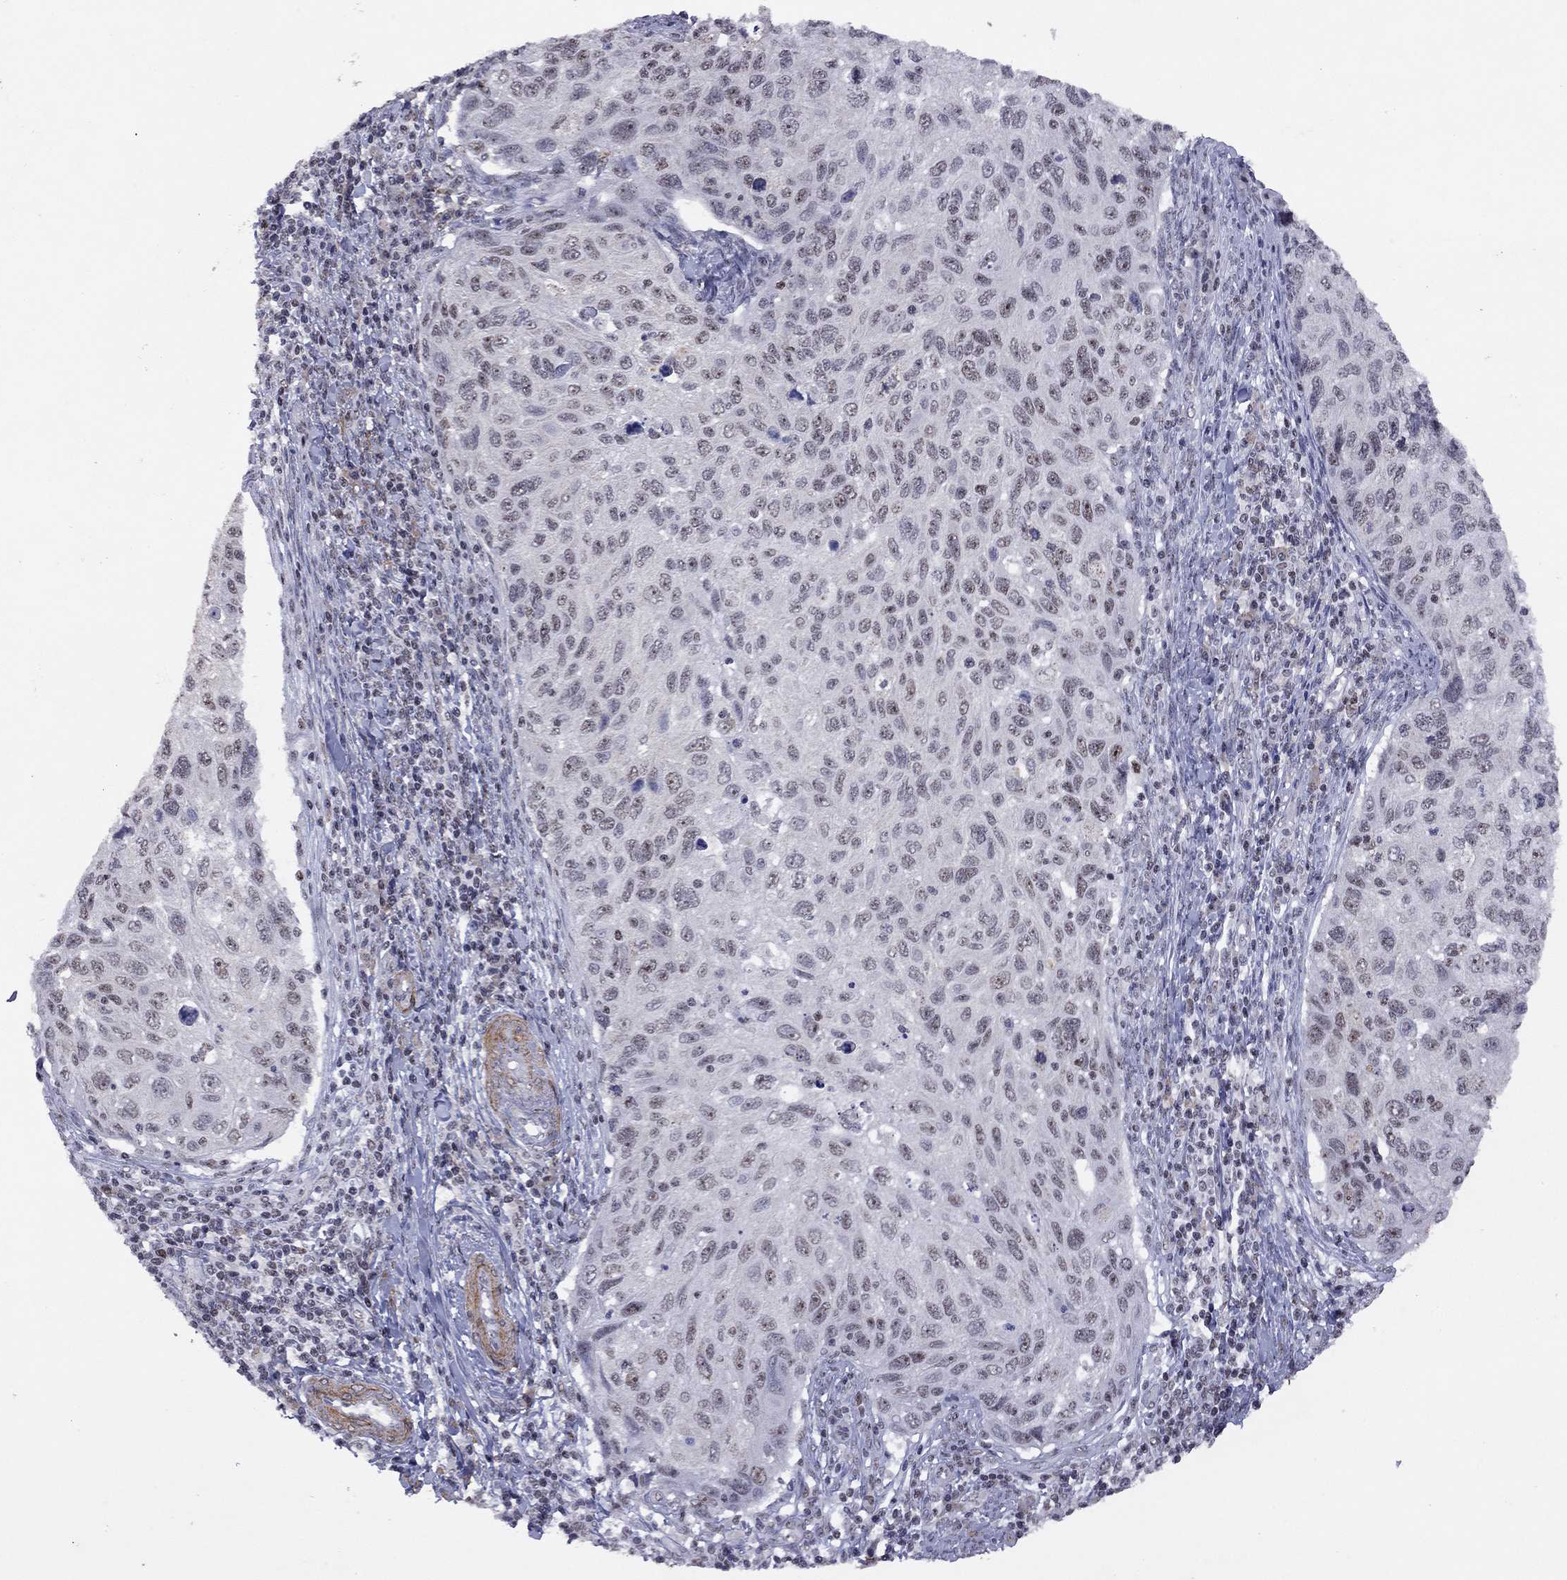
{"staining": {"intensity": "weak", "quantity": "<25%", "location": "nuclear"}, "tissue": "cervical cancer", "cell_type": "Tumor cells", "image_type": "cancer", "snomed": [{"axis": "morphology", "description": "Squamous cell carcinoma, NOS"}, {"axis": "topography", "description": "Cervix"}], "caption": "Immunohistochemical staining of human squamous cell carcinoma (cervical) reveals no significant expression in tumor cells.", "gene": "SPOUT1", "patient": {"sex": "female", "age": 70}}